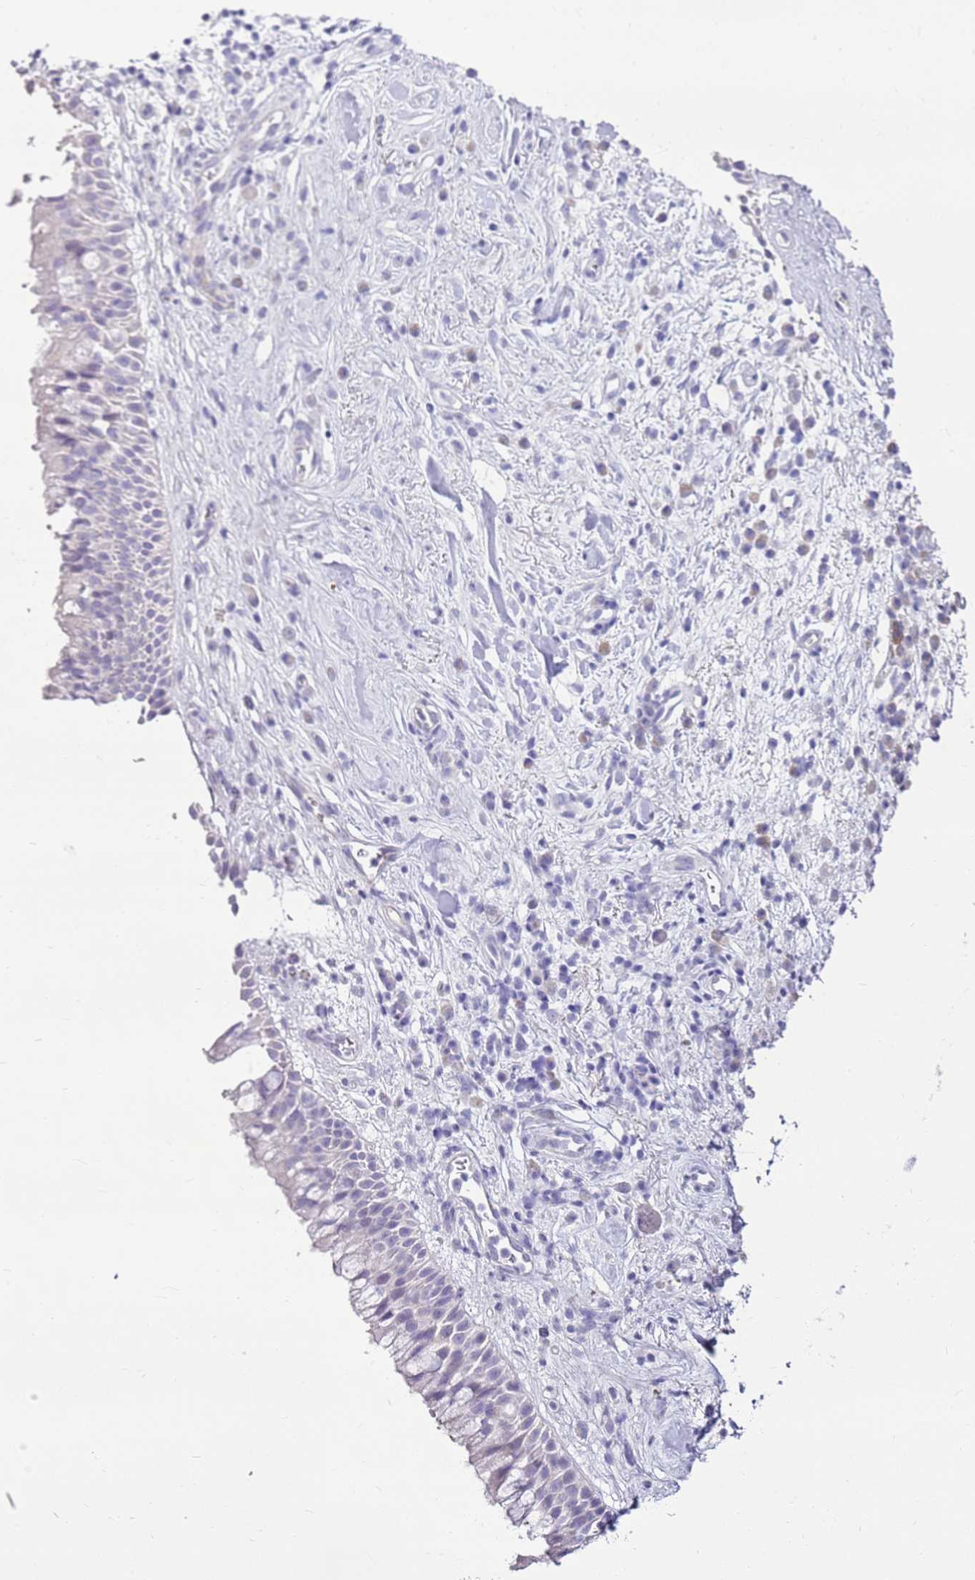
{"staining": {"intensity": "negative", "quantity": "none", "location": "none"}, "tissue": "nasopharynx", "cell_type": "Respiratory epithelial cells", "image_type": "normal", "snomed": [{"axis": "morphology", "description": "Normal tissue, NOS"}, {"axis": "morphology", "description": "Squamous cell carcinoma, NOS"}, {"axis": "topography", "description": "Nasopharynx"}, {"axis": "topography", "description": "Head-Neck"}], "caption": "An image of nasopharynx stained for a protein exhibits no brown staining in respiratory epithelial cells.", "gene": "FABP2", "patient": {"sex": "male", "age": 85}}